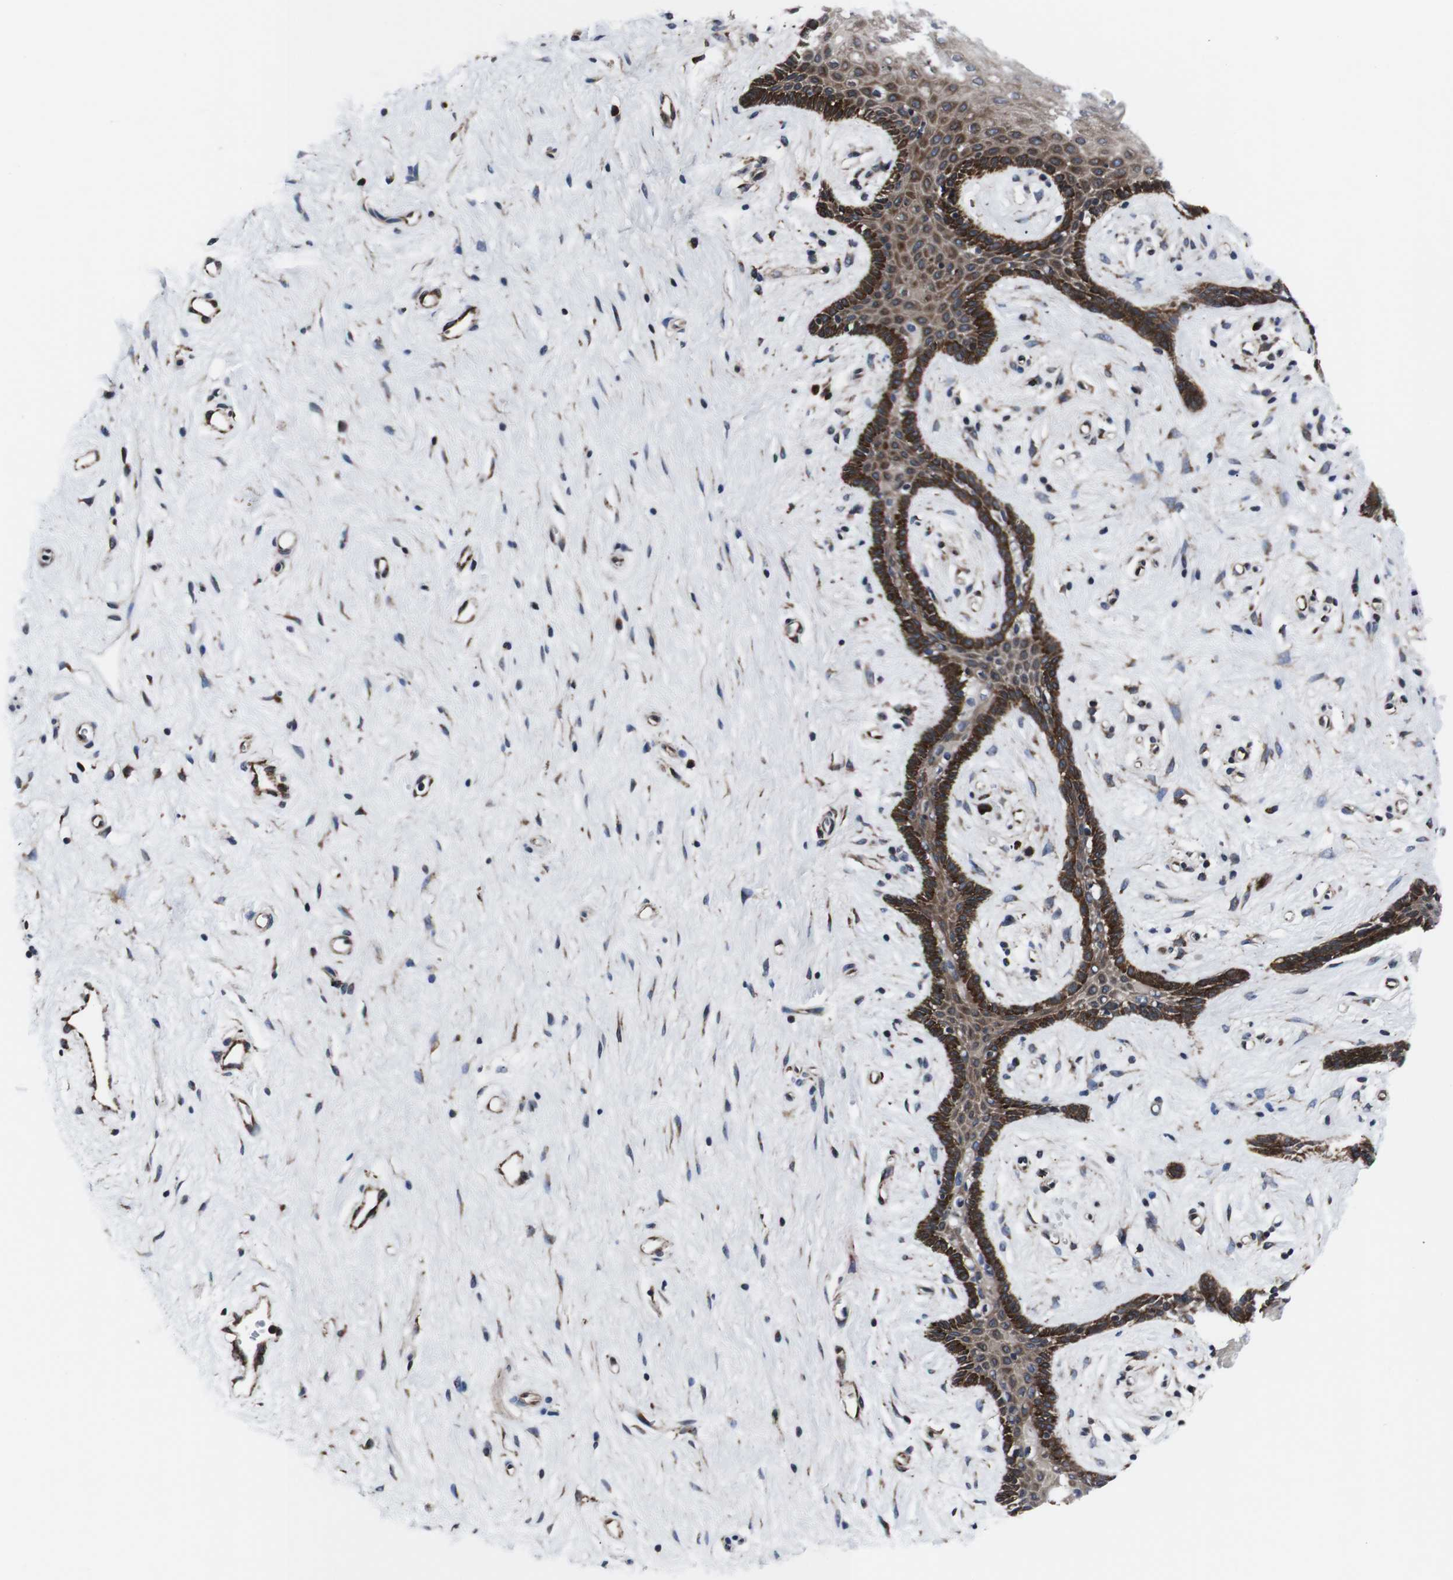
{"staining": {"intensity": "strong", "quantity": ">75%", "location": "cytoplasmic/membranous"}, "tissue": "vagina", "cell_type": "Squamous epithelial cells", "image_type": "normal", "snomed": [{"axis": "morphology", "description": "Normal tissue, NOS"}, {"axis": "topography", "description": "Vagina"}], "caption": "Immunohistochemistry image of unremarkable vagina stained for a protein (brown), which displays high levels of strong cytoplasmic/membranous staining in about >75% of squamous epithelial cells.", "gene": "EIF4A2", "patient": {"sex": "female", "age": 44}}